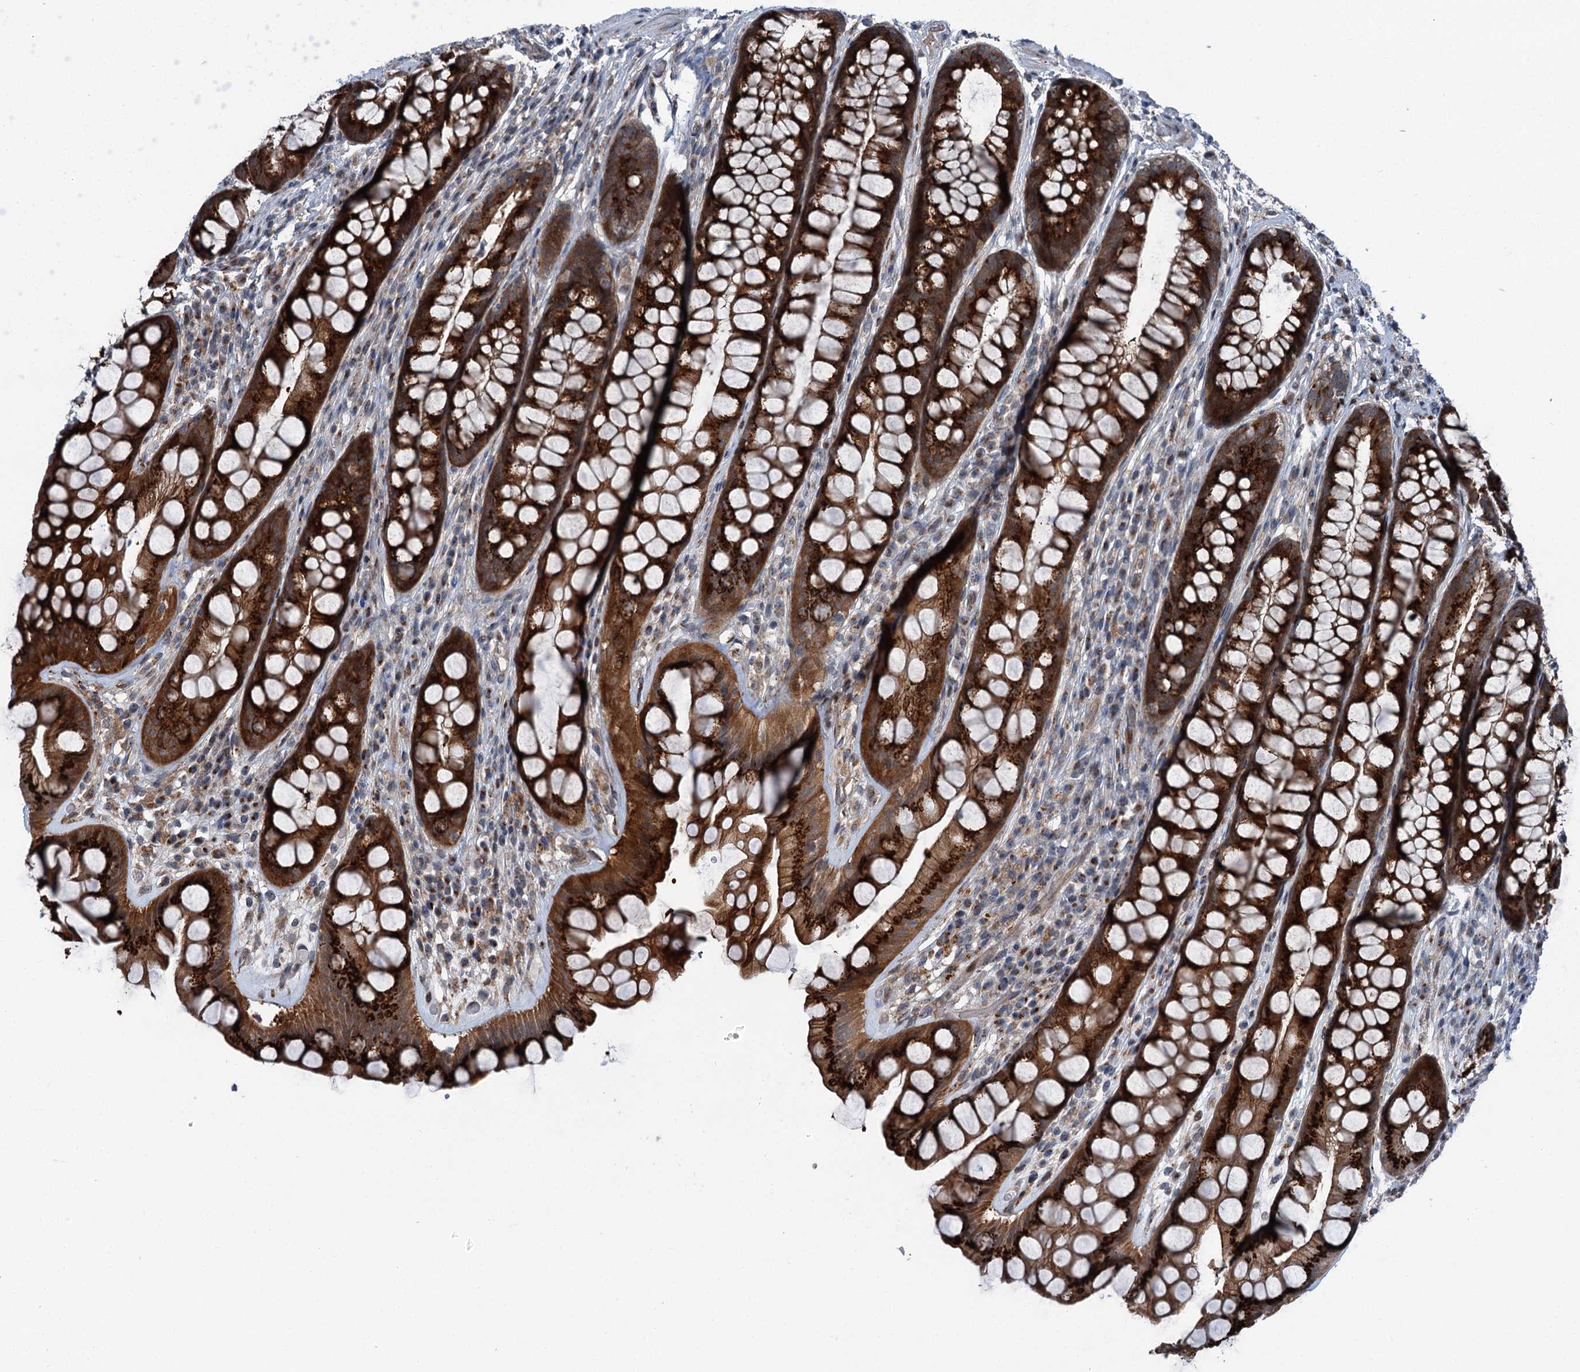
{"staining": {"intensity": "strong", "quantity": ">75%", "location": "cytoplasmic/membranous"}, "tissue": "rectum", "cell_type": "Glandular cells", "image_type": "normal", "snomed": [{"axis": "morphology", "description": "Normal tissue, NOS"}, {"axis": "topography", "description": "Rectum"}], "caption": "Immunohistochemistry (IHC) micrograph of normal rectum: human rectum stained using IHC displays high levels of strong protein expression localized specifically in the cytoplasmic/membranous of glandular cells, appearing as a cytoplasmic/membranous brown color.", "gene": "POLR1D", "patient": {"sex": "male", "age": 74}}